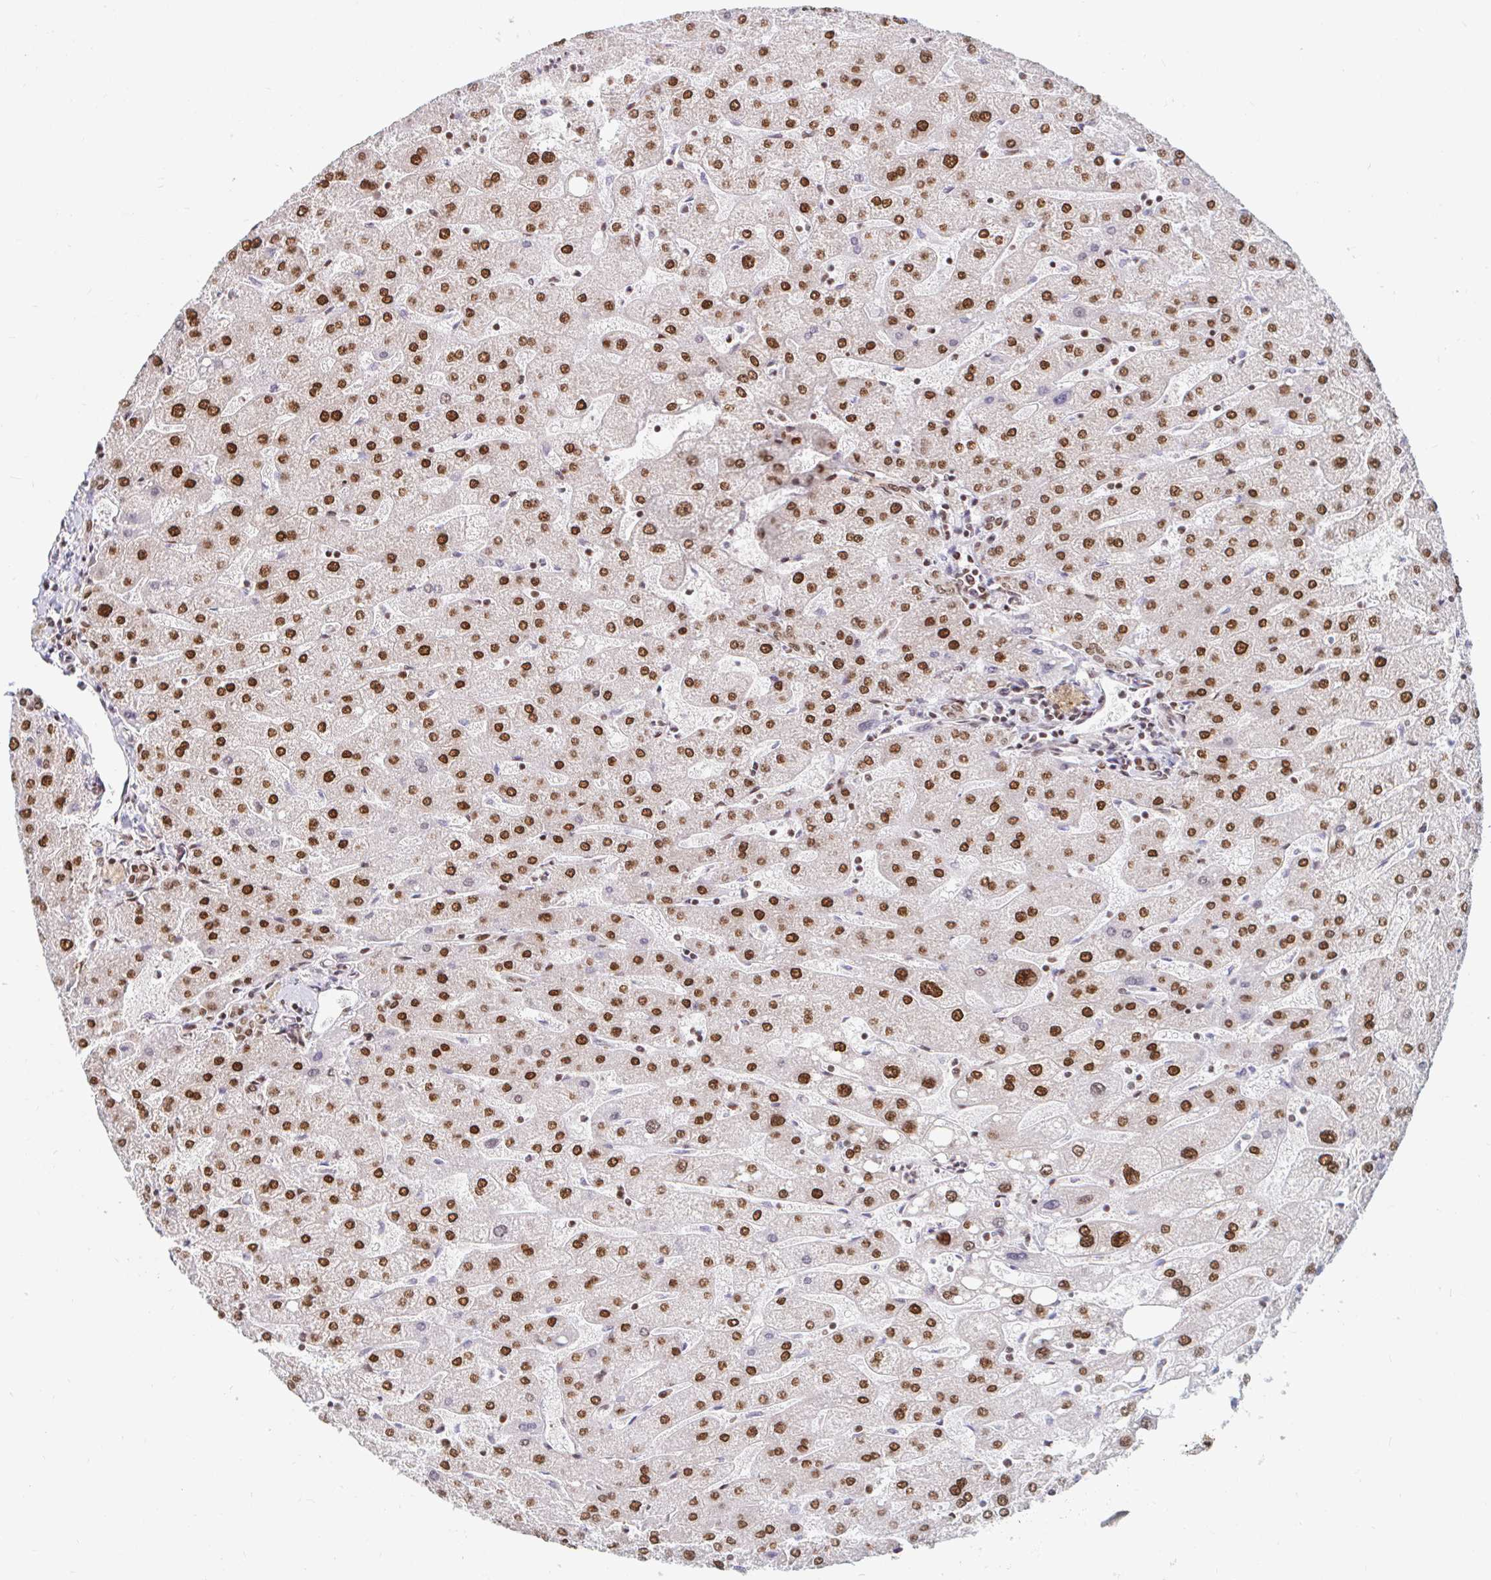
{"staining": {"intensity": "moderate", "quantity": ">75%", "location": "nuclear"}, "tissue": "liver", "cell_type": "Cholangiocytes", "image_type": "normal", "snomed": [{"axis": "morphology", "description": "Normal tissue, NOS"}, {"axis": "topography", "description": "Liver"}], "caption": "Immunohistochemistry of normal human liver shows medium levels of moderate nuclear expression in approximately >75% of cholangiocytes. The protein of interest is shown in brown color, while the nuclei are stained blue.", "gene": "RBMXL1", "patient": {"sex": "male", "age": 67}}